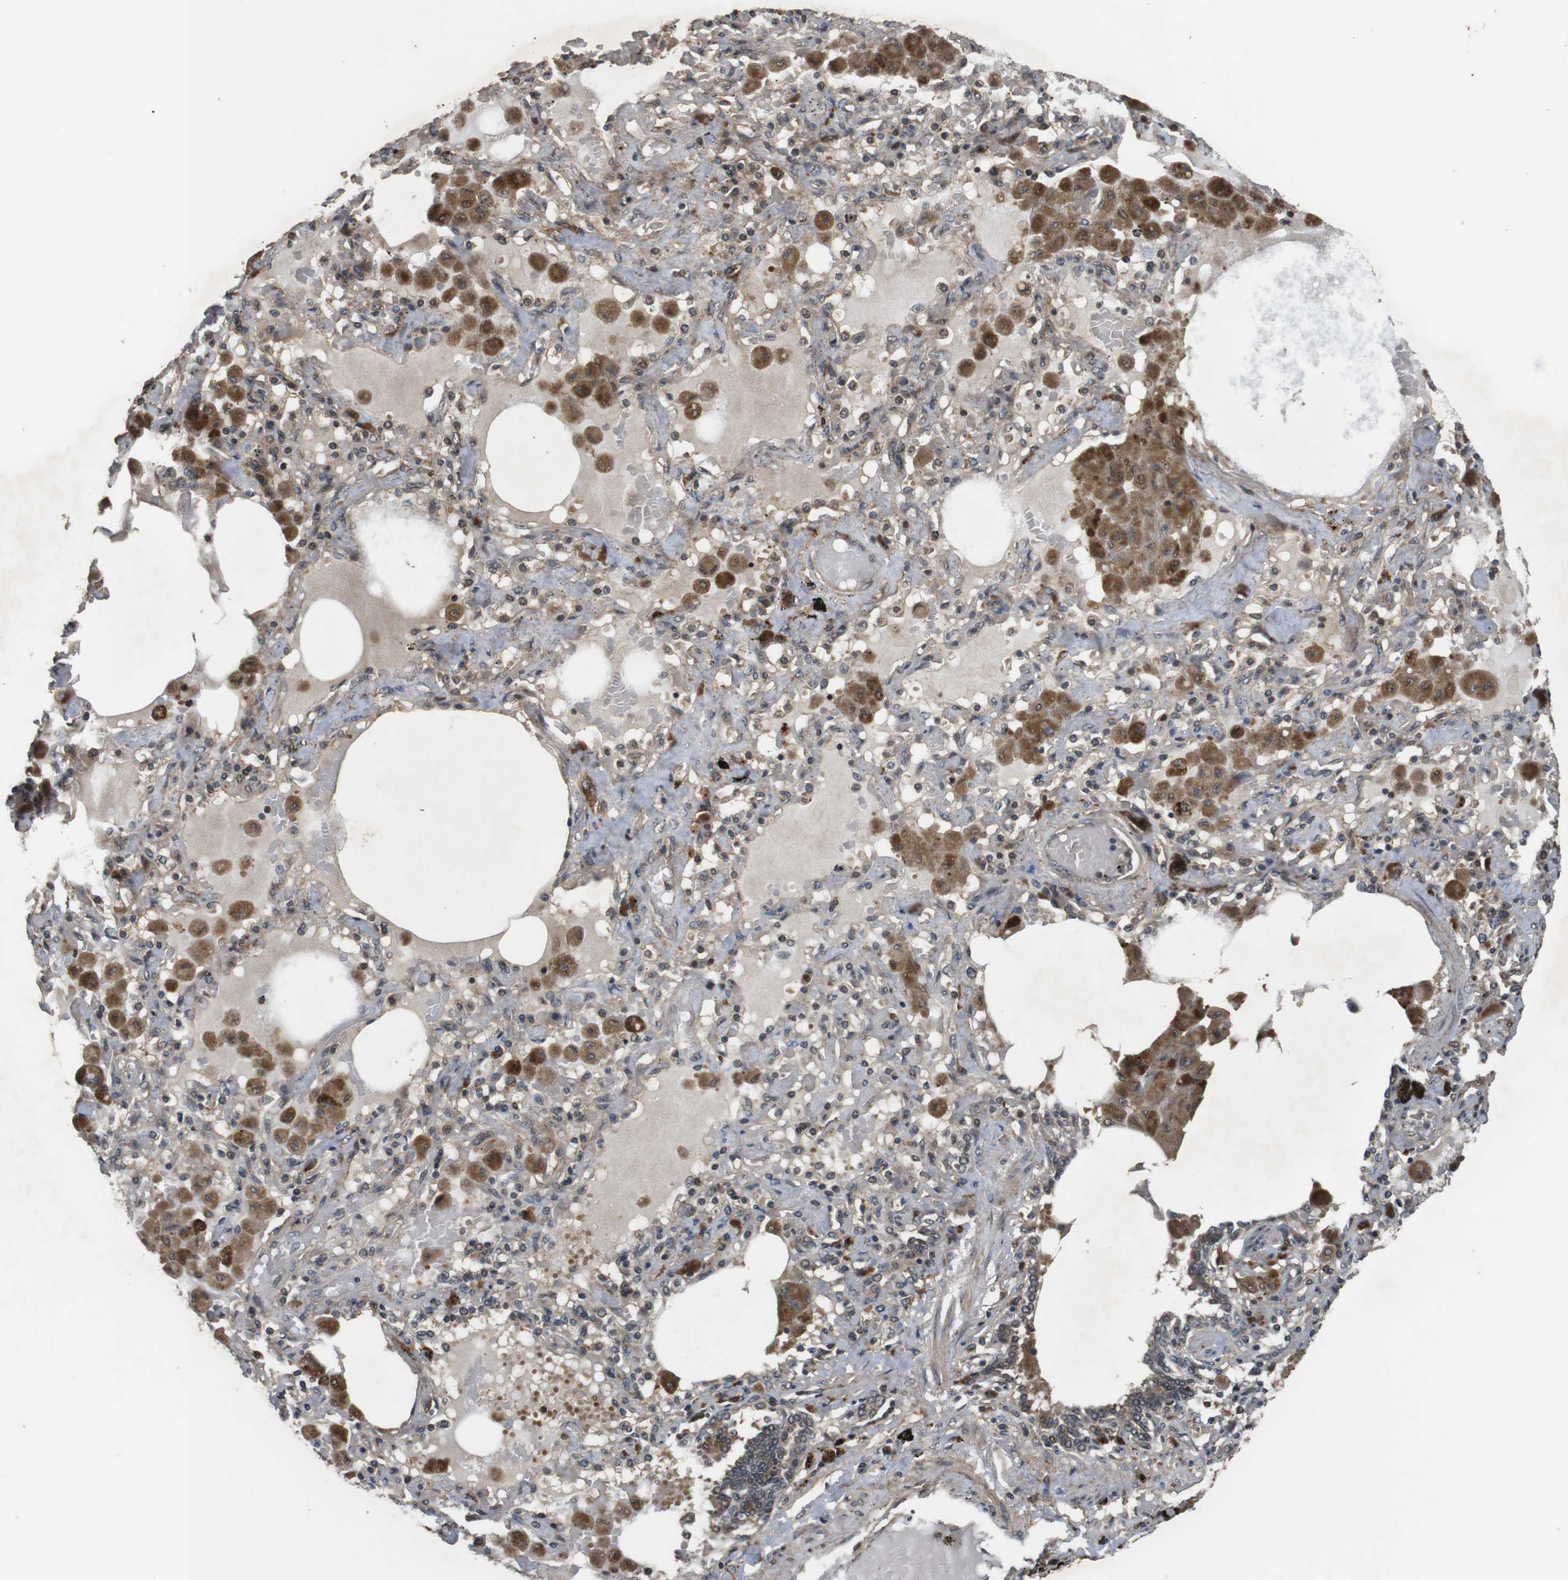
{"staining": {"intensity": "weak", "quantity": "25%-75%", "location": "cytoplasmic/membranous"}, "tissue": "lung cancer", "cell_type": "Tumor cells", "image_type": "cancer", "snomed": [{"axis": "morphology", "description": "Squamous cell carcinoma, NOS"}, {"axis": "topography", "description": "Lung"}], "caption": "Lung squamous cell carcinoma stained with immunohistochemistry demonstrates weak cytoplasmic/membranous positivity in about 25%-75% of tumor cells.", "gene": "FZD10", "patient": {"sex": "female", "age": 47}}